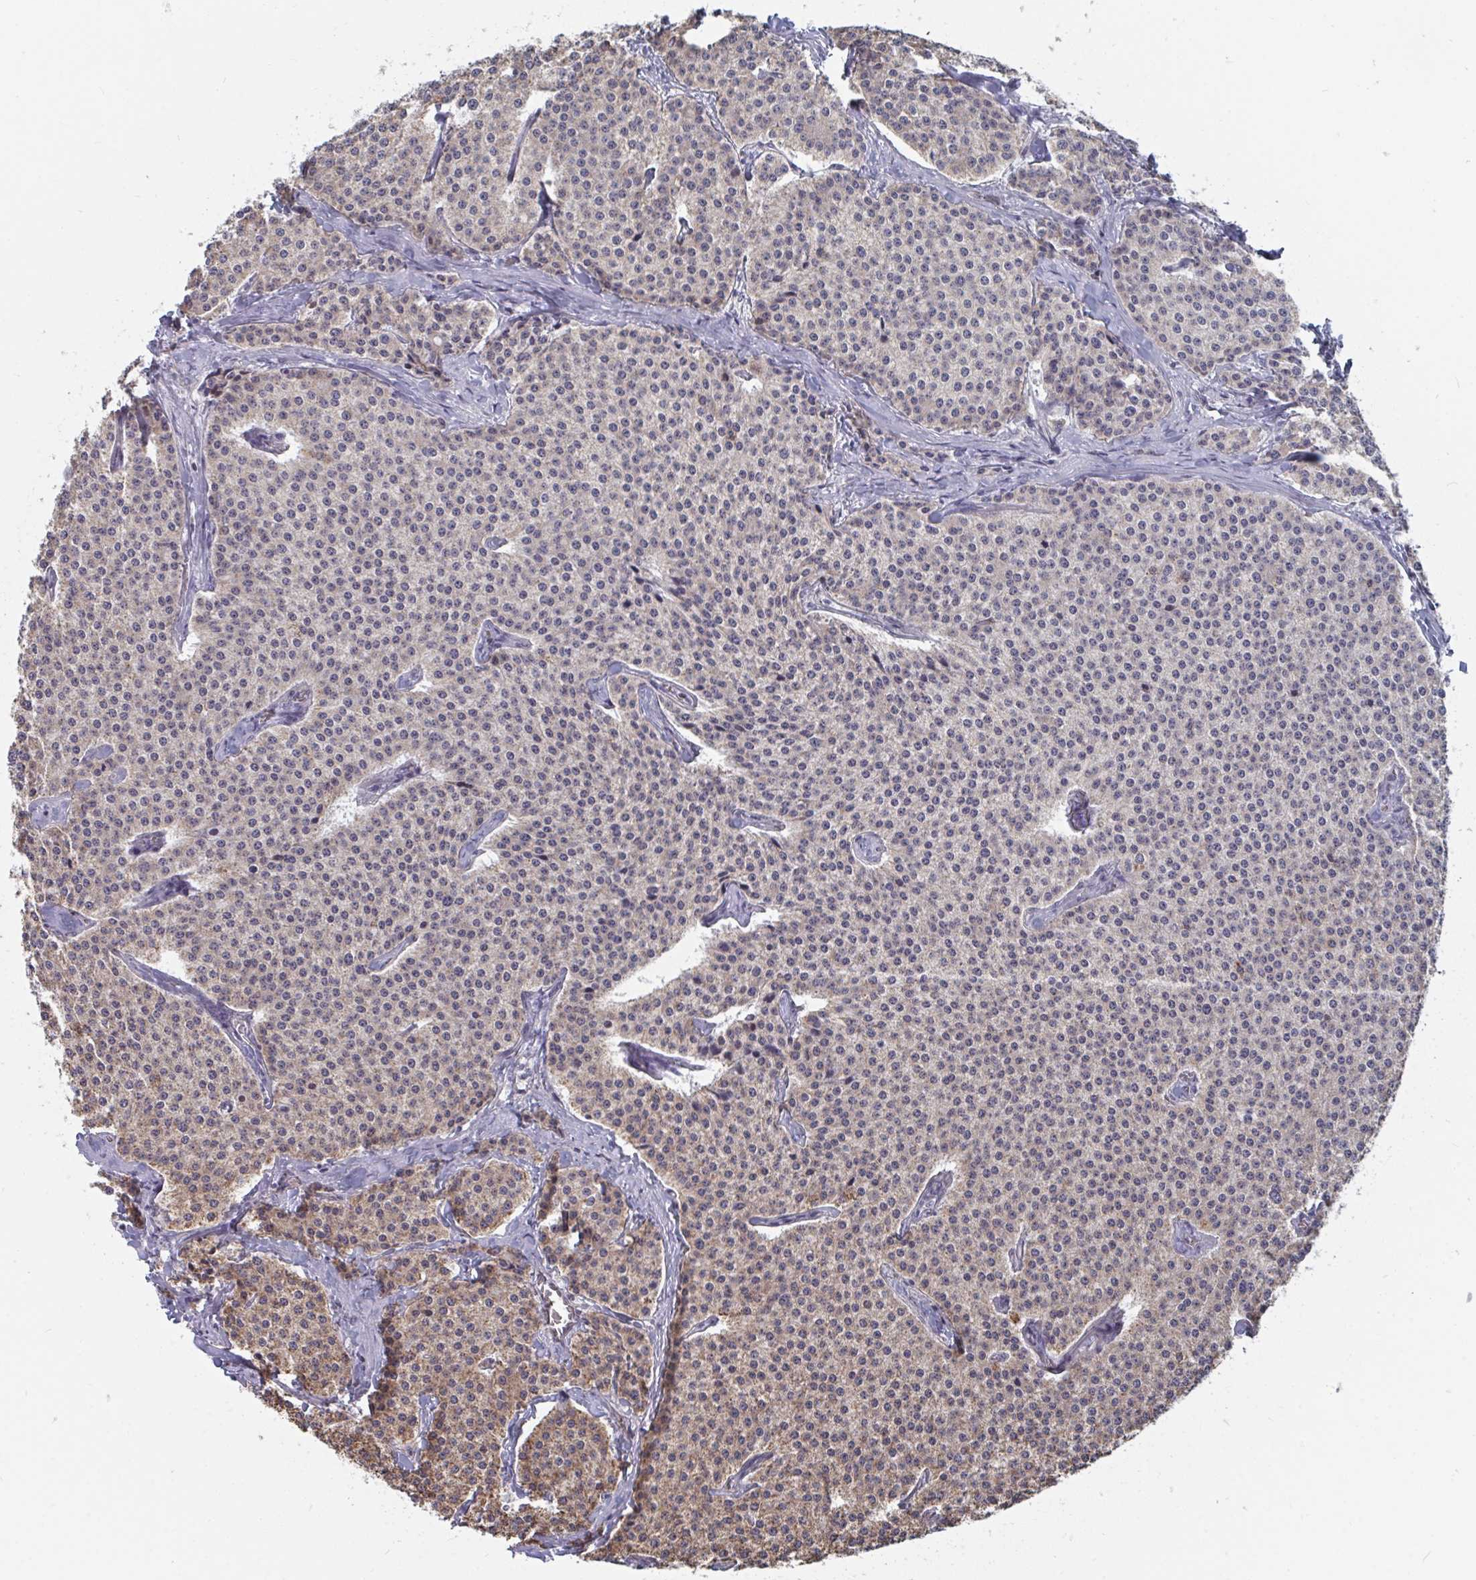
{"staining": {"intensity": "weak", "quantity": "25%-75%", "location": "cytoplasmic/membranous"}, "tissue": "carcinoid", "cell_type": "Tumor cells", "image_type": "cancer", "snomed": [{"axis": "morphology", "description": "Carcinoid, malignant, NOS"}, {"axis": "topography", "description": "Small intestine"}], "caption": "Malignant carcinoid stained with immunohistochemistry (IHC) exhibits weak cytoplasmic/membranous staining in about 25%-75% of tumor cells. Immunohistochemistry (ihc) stains the protein of interest in brown and the nuclei are stained blue.", "gene": "ELAVL1", "patient": {"sex": "female", "age": 64}}